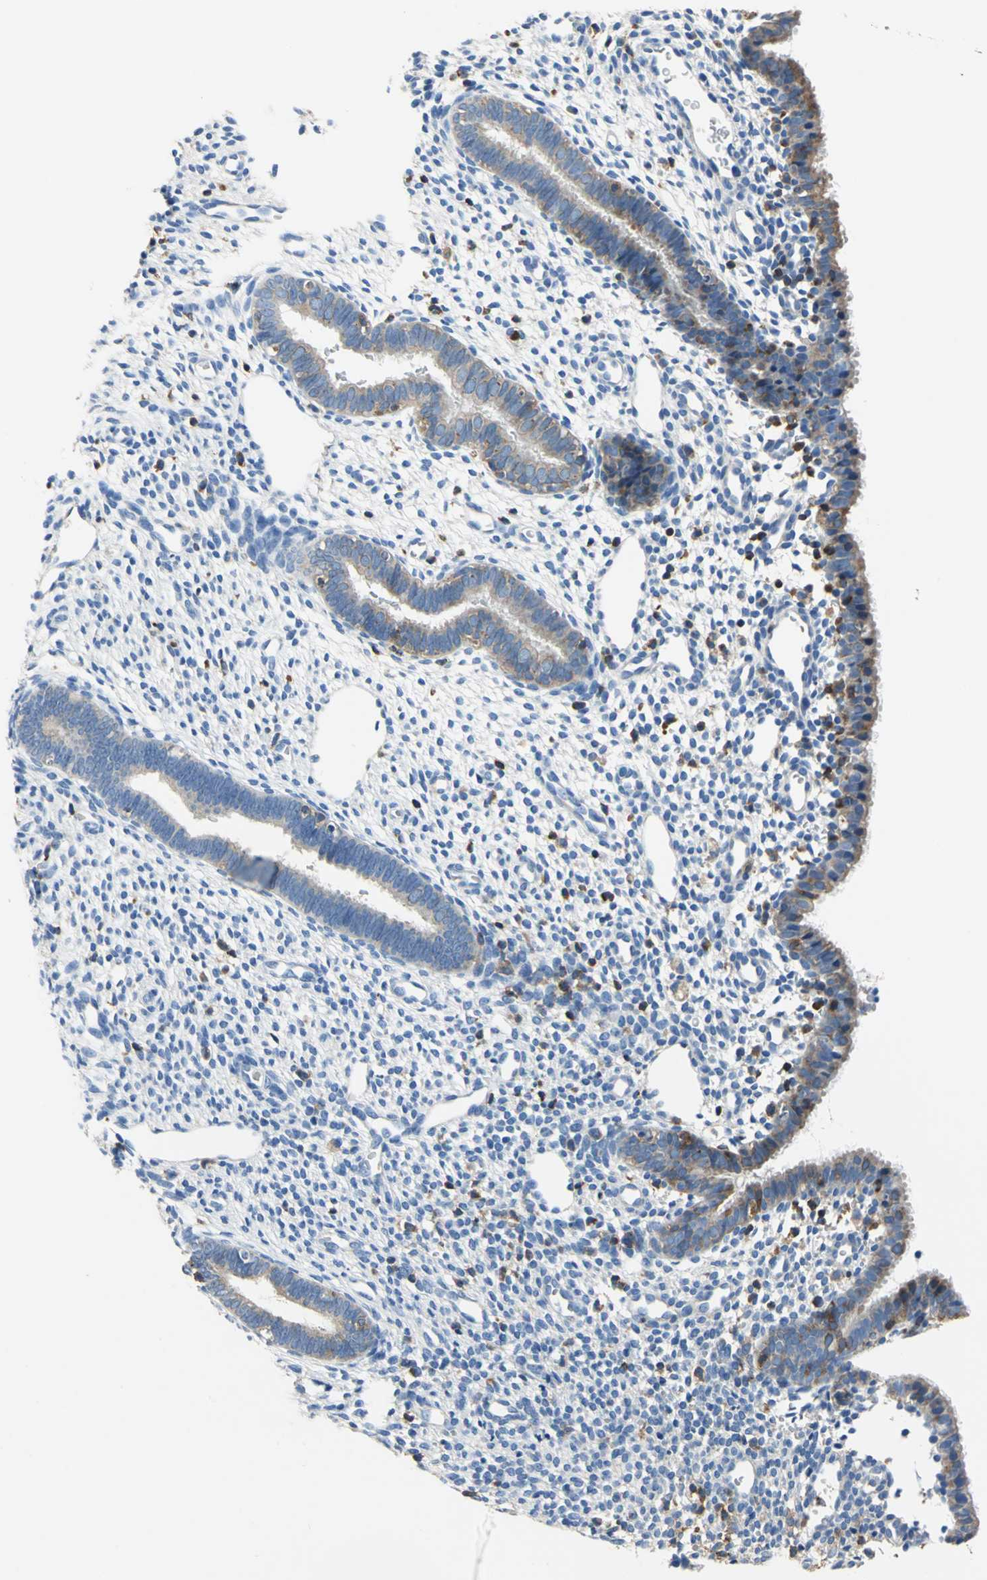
{"staining": {"intensity": "negative", "quantity": "none", "location": "none"}, "tissue": "endometrium", "cell_type": "Cells in endometrial stroma", "image_type": "normal", "snomed": [{"axis": "morphology", "description": "Normal tissue, NOS"}, {"axis": "topography", "description": "Endometrium"}], "caption": "Immunohistochemistry (IHC) histopathology image of normal endometrium: human endometrium stained with DAB (3,3'-diaminobenzidine) exhibits no significant protein positivity in cells in endometrial stroma.", "gene": "SEPTIN11", "patient": {"sex": "female", "age": 27}}